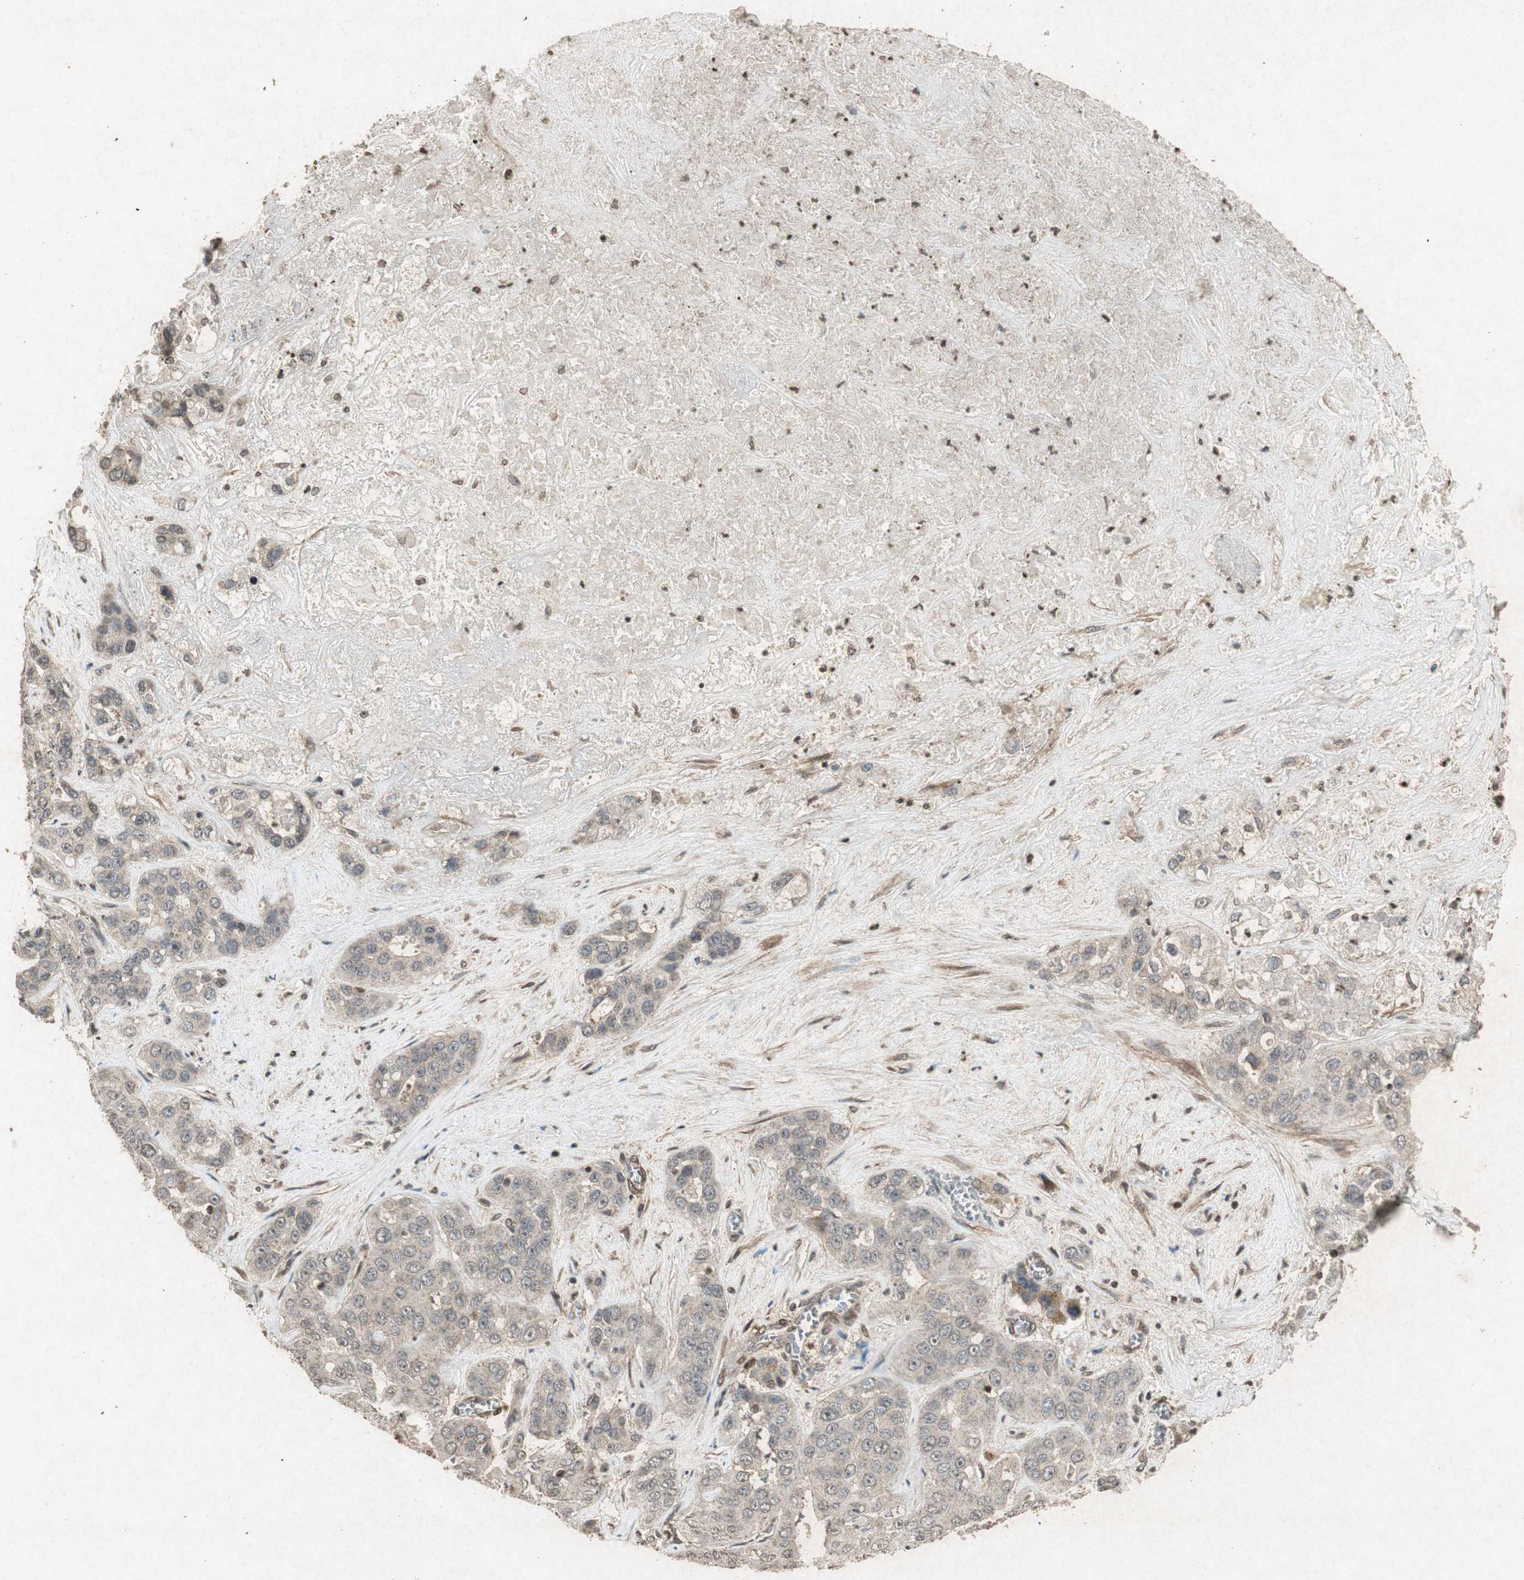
{"staining": {"intensity": "weak", "quantity": ">75%", "location": "cytoplasmic/membranous"}, "tissue": "liver cancer", "cell_type": "Tumor cells", "image_type": "cancer", "snomed": [{"axis": "morphology", "description": "Cholangiocarcinoma"}, {"axis": "topography", "description": "Liver"}], "caption": "Human liver cancer stained with a brown dye shows weak cytoplasmic/membranous positive positivity in about >75% of tumor cells.", "gene": "PRKG1", "patient": {"sex": "female", "age": 52}}